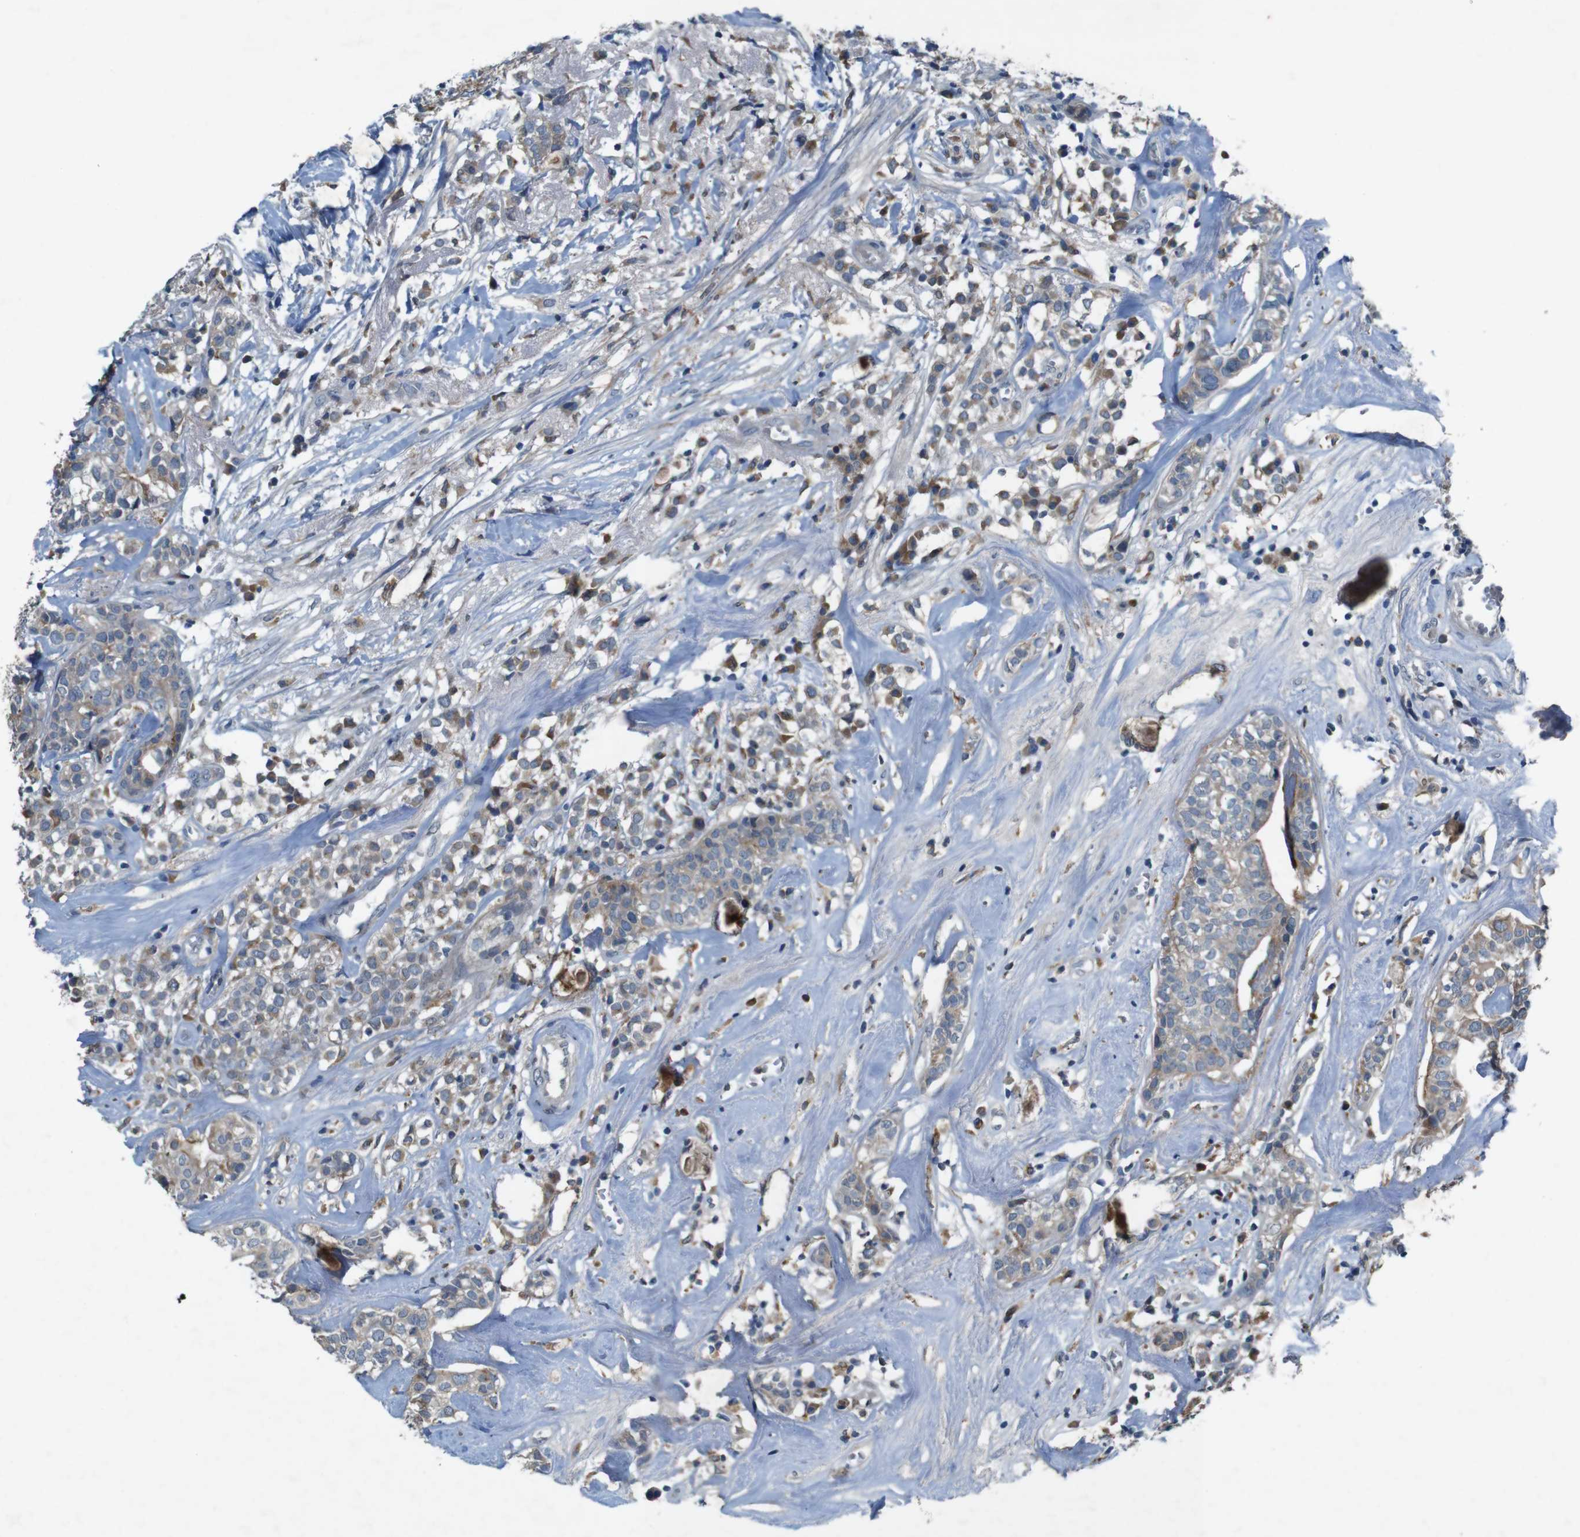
{"staining": {"intensity": "weak", "quantity": ">75%", "location": "cytoplasmic/membranous"}, "tissue": "head and neck cancer", "cell_type": "Tumor cells", "image_type": "cancer", "snomed": [{"axis": "morphology", "description": "Adenocarcinoma, NOS"}, {"axis": "topography", "description": "Salivary gland"}, {"axis": "topography", "description": "Head-Neck"}], "caption": "This is a photomicrograph of immunohistochemistry staining of adenocarcinoma (head and neck), which shows weak positivity in the cytoplasmic/membranous of tumor cells.", "gene": "MOGAT3", "patient": {"sex": "female", "age": 65}}